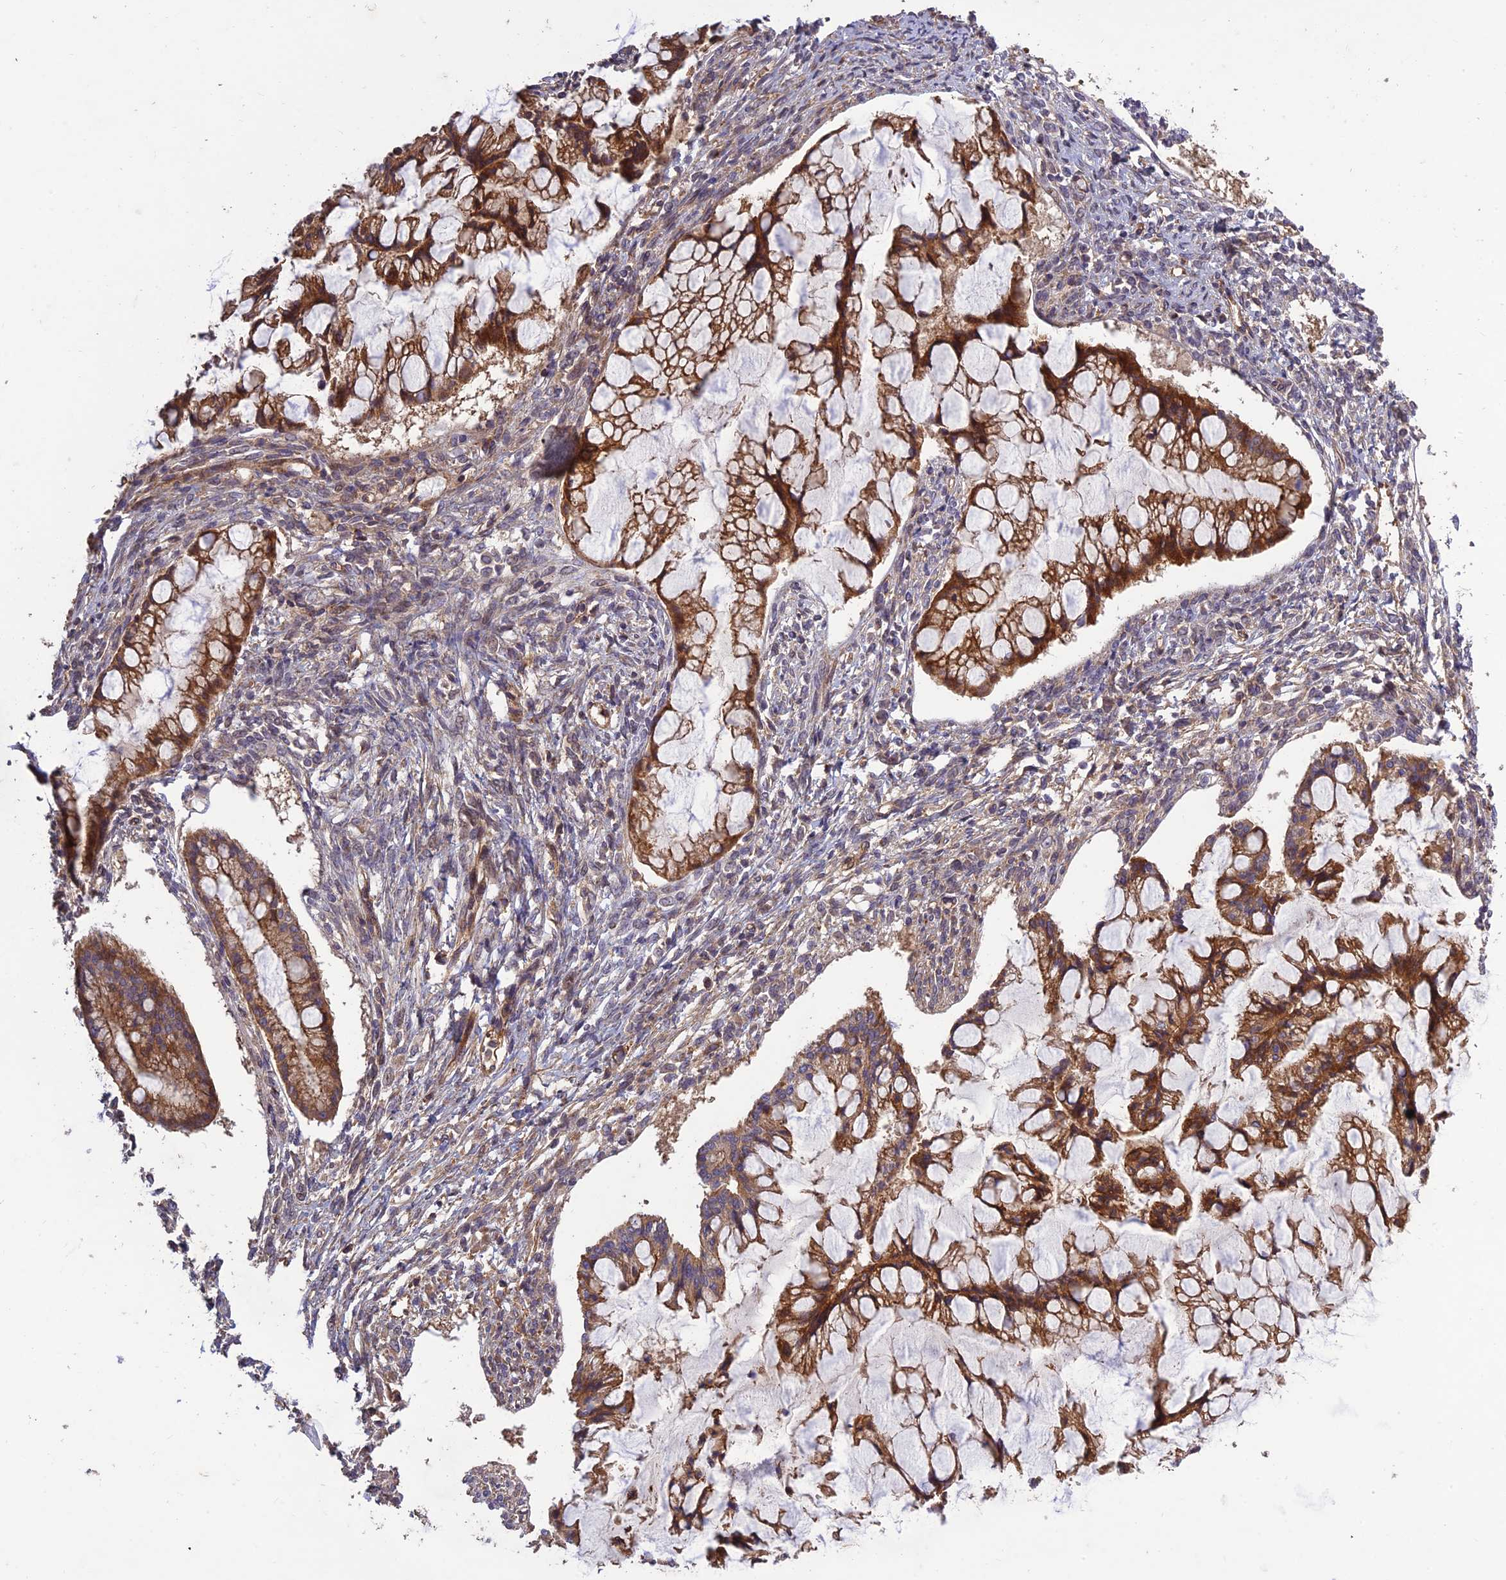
{"staining": {"intensity": "moderate", "quantity": ">75%", "location": "cytoplasmic/membranous"}, "tissue": "ovarian cancer", "cell_type": "Tumor cells", "image_type": "cancer", "snomed": [{"axis": "morphology", "description": "Cystadenocarcinoma, mucinous, NOS"}, {"axis": "topography", "description": "Ovary"}], "caption": "There is medium levels of moderate cytoplasmic/membranous staining in tumor cells of ovarian mucinous cystadenocarcinoma, as demonstrated by immunohistochemical staining (brown color).", "gene": "TMEM131L", "patient": {"sex": "female", "age": 73}}